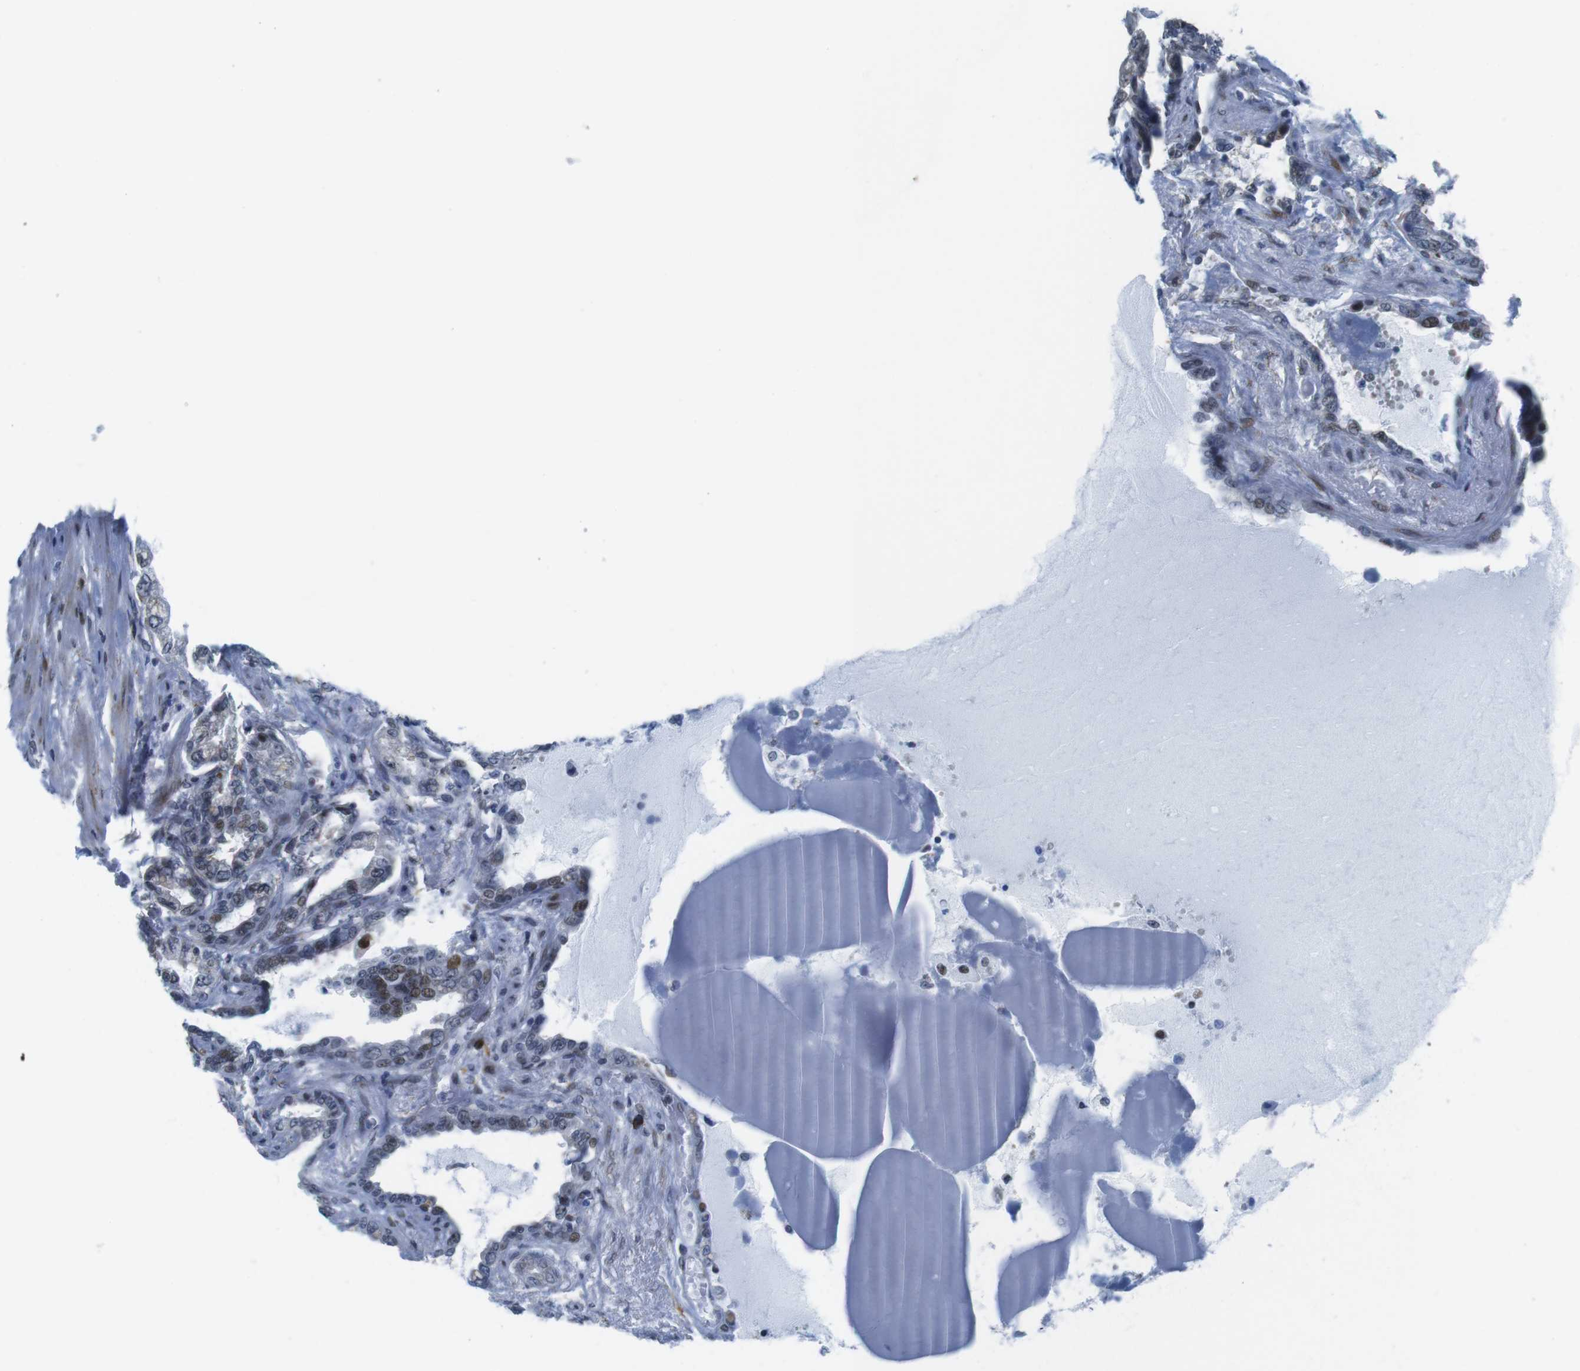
{"staining": {"intensity": "weak", "quantity": "25%-75%", "location": "nuclear"}, "tissue": "seminal vesicle", "cell_type": "Glandular cells", "image_type": "normal", "snomed": [{"axis": "morphology", "description": "Normal tissue, NOS"}, {"axis": "topography", "description": "Seminal veicle"}], "caption": "DAB (3,3'-diaminobenzidine) immunohistochemical staining of normal human seminal vesicle displays weak nuclear protein expression in about 25%-75% of glandular cells. The staining was performed using DAB to visualize the protein expression in brown, while the nuclei were stained in blue with hematoxylin (Magnification: 20x).", "gene": "MLH1", "patient": {"sex": "male", "age": 61}}